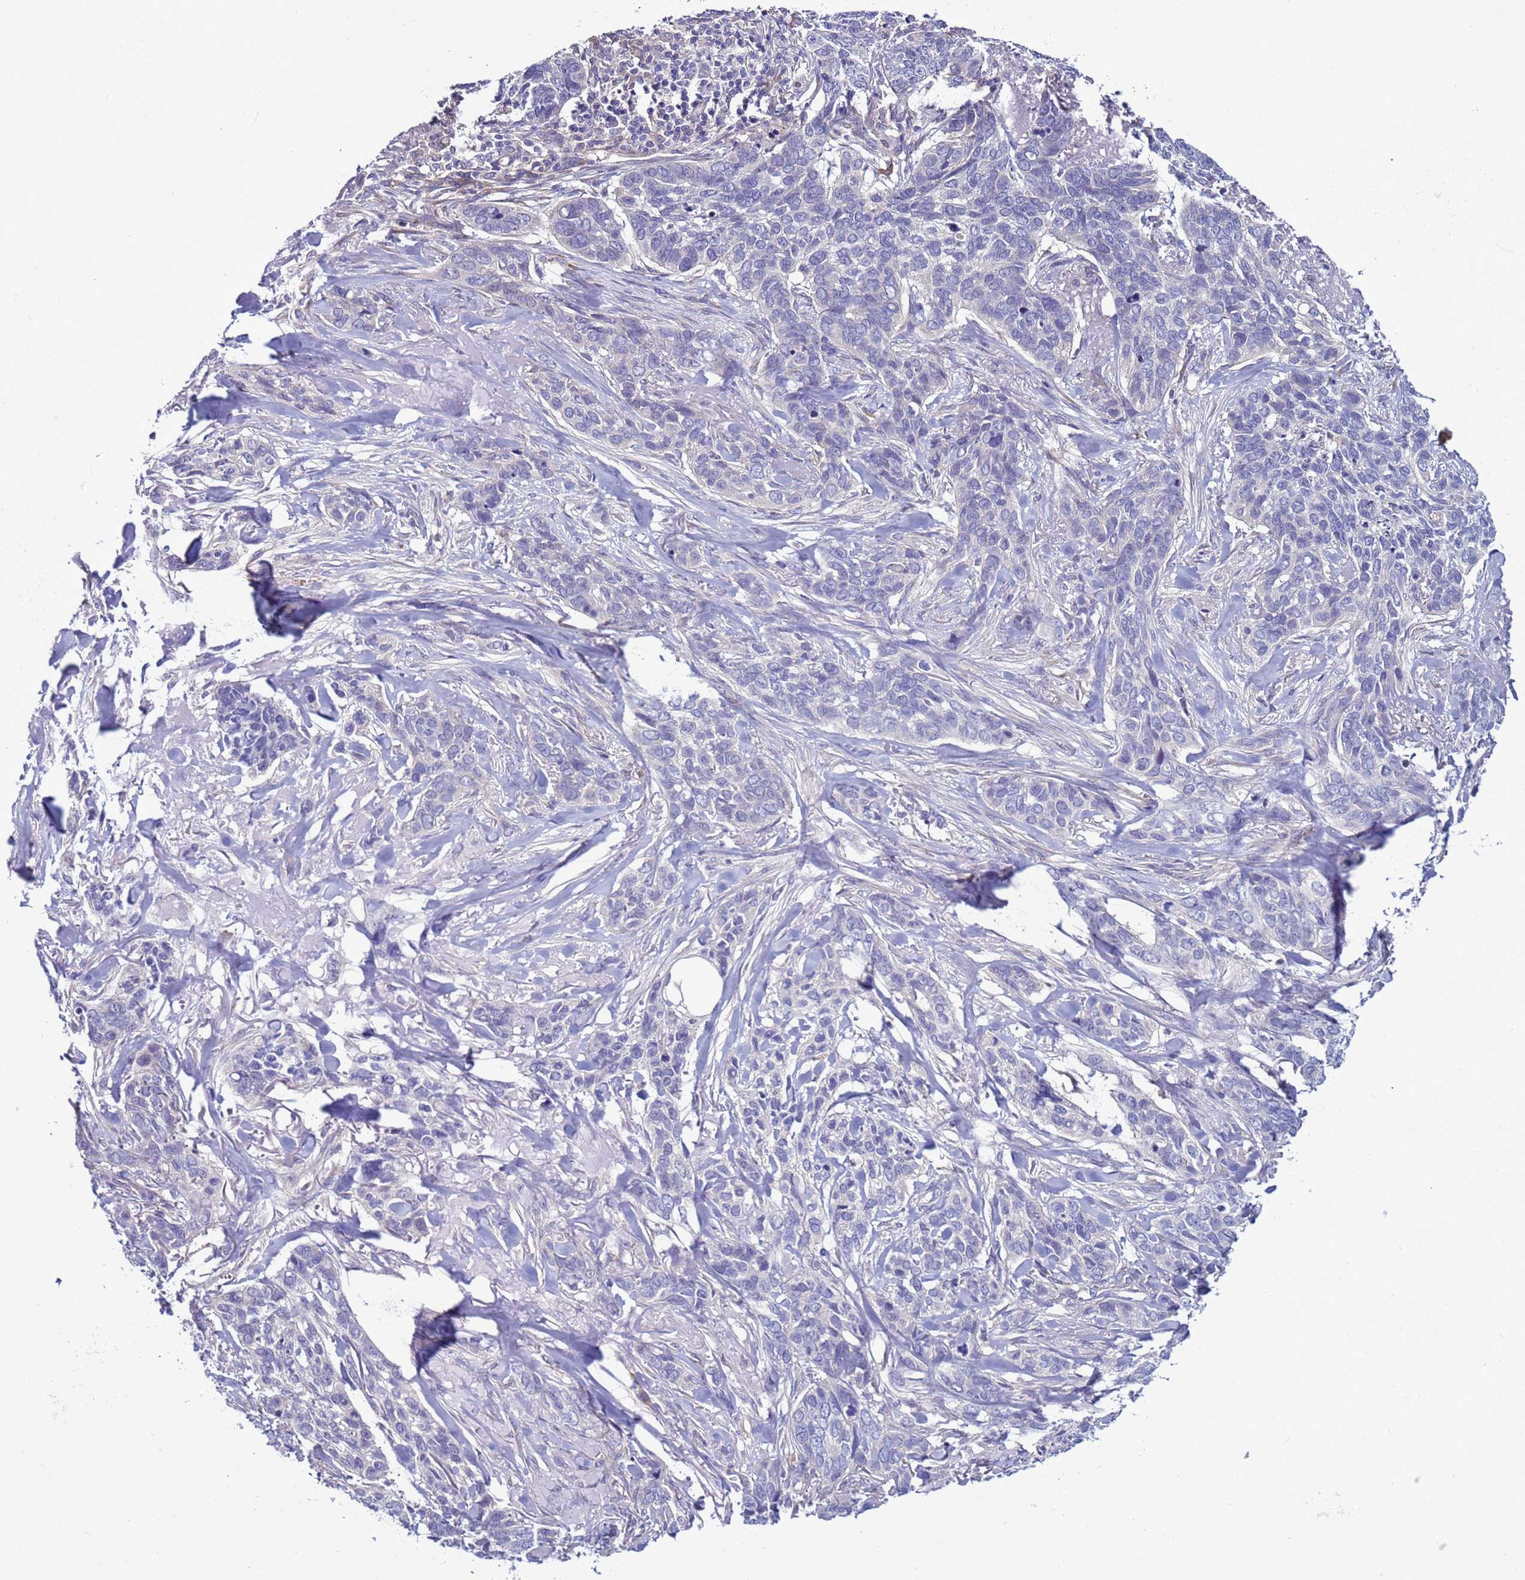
{"staining": {"intensity": "negative", "quantity": "none", "location": "none"}, "tissue": "skin cancer", "cell_type": "Tumor cells", "image_type": "cancer", "snomed": [{"axis": "morphology", "description": "Basal cell carcinoma"}, {"axis": "topography", "description": "Skin"}], "caption": "The micrograph reveals no significant positivity in tumor cells of skin basal cell carcinoma.", "gene": "NAT2", "patient": {"sex": "male", "age": 86}}